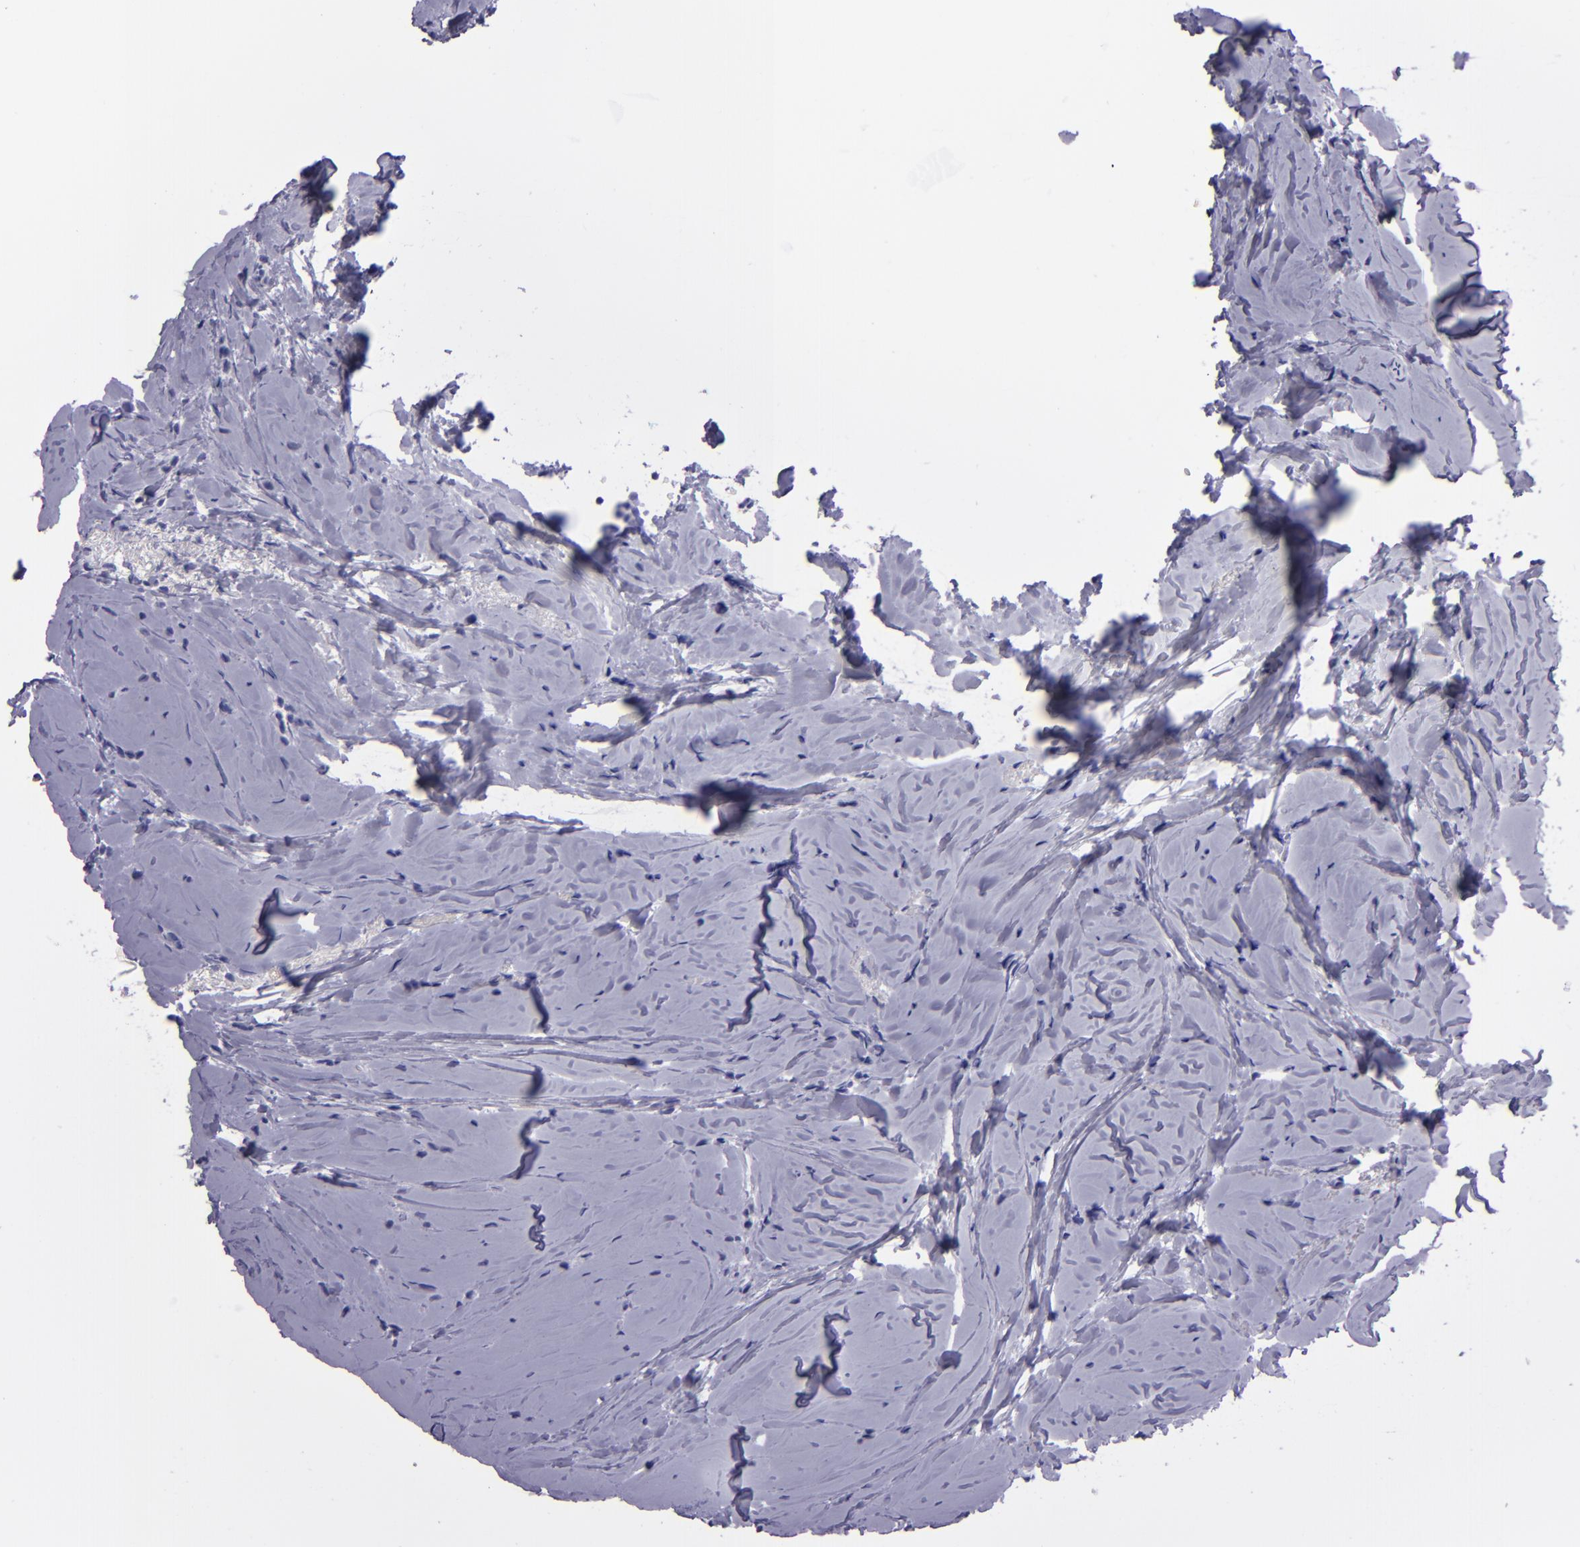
{"staining": {"intensity": "negative", "quantity": "none", "location": "none"}, "tissue": "breast cancer", "cell_type": "Tumor cells", "image_type": "cancer", "snomed": [{"axis": "morphology", "description": "Lobular carcinoma"}, {"axis": "topography", "description": "Breast"}], "caption": "A histopathology image of breast lobular carcinoma stained for a protein demonstrates no brown staining in tumor cells.", "gene": "TNNT3", "patient": {"sex": "female", "age": 64}}